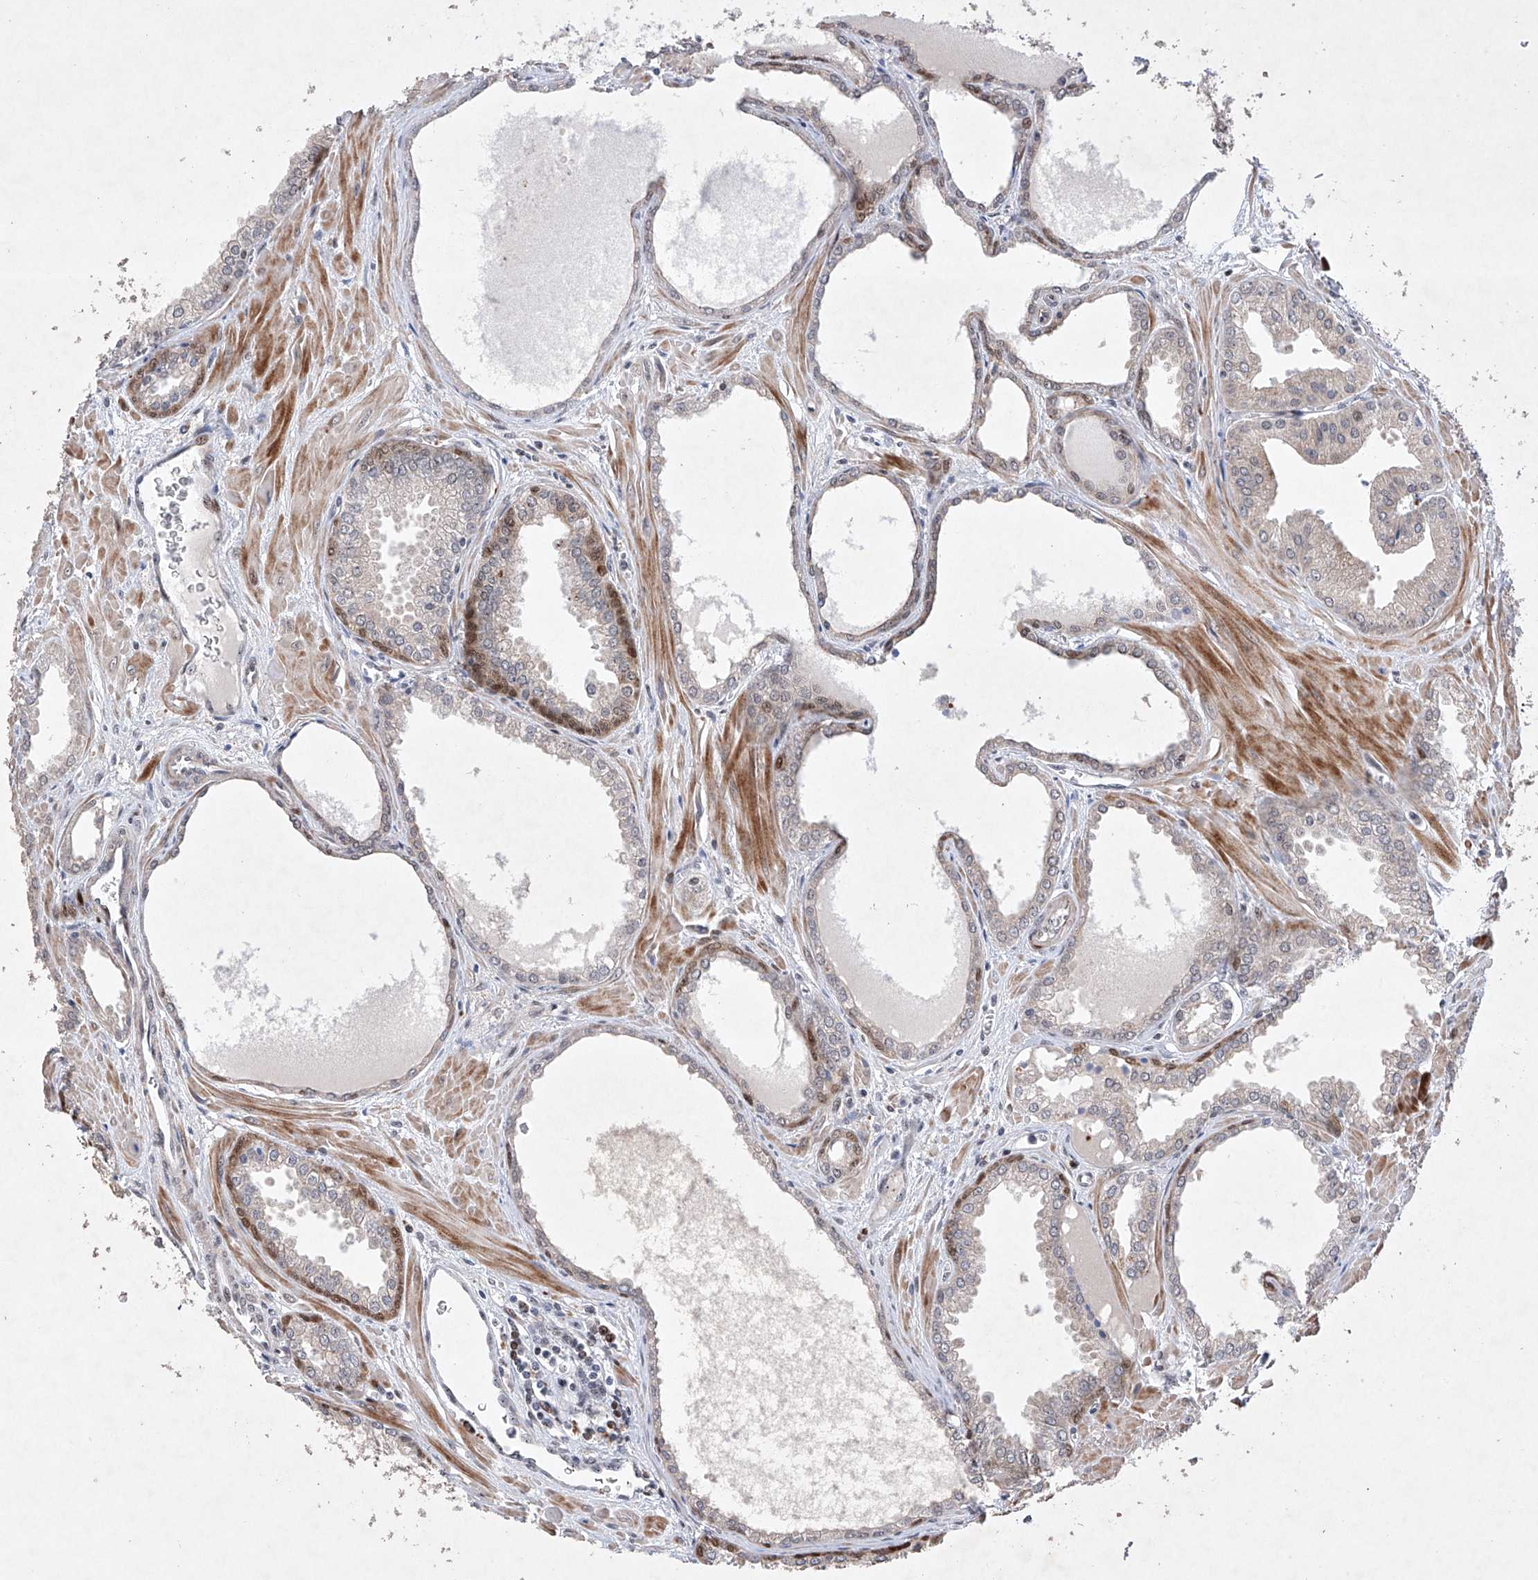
{"staining": {"intensity": "negative", "quantity": "none", "location": "none"}, "tissue": "prostate cancer", "cell_type": "Tumor cells", "image_type": "cancer", "snomed": [{"axis": "morphology", "description": "Adenocarcinoma, Low grade"}, {"axis": "topography", "description": "Prostate"}], "caption": "This is an immunohistochemistry (IHC) image of prostate adenocarcinoma (low-grade). There is no expression in tumor cells.", "gene": "AFG1L", "patient": {"sex": "male", "age": 67}}